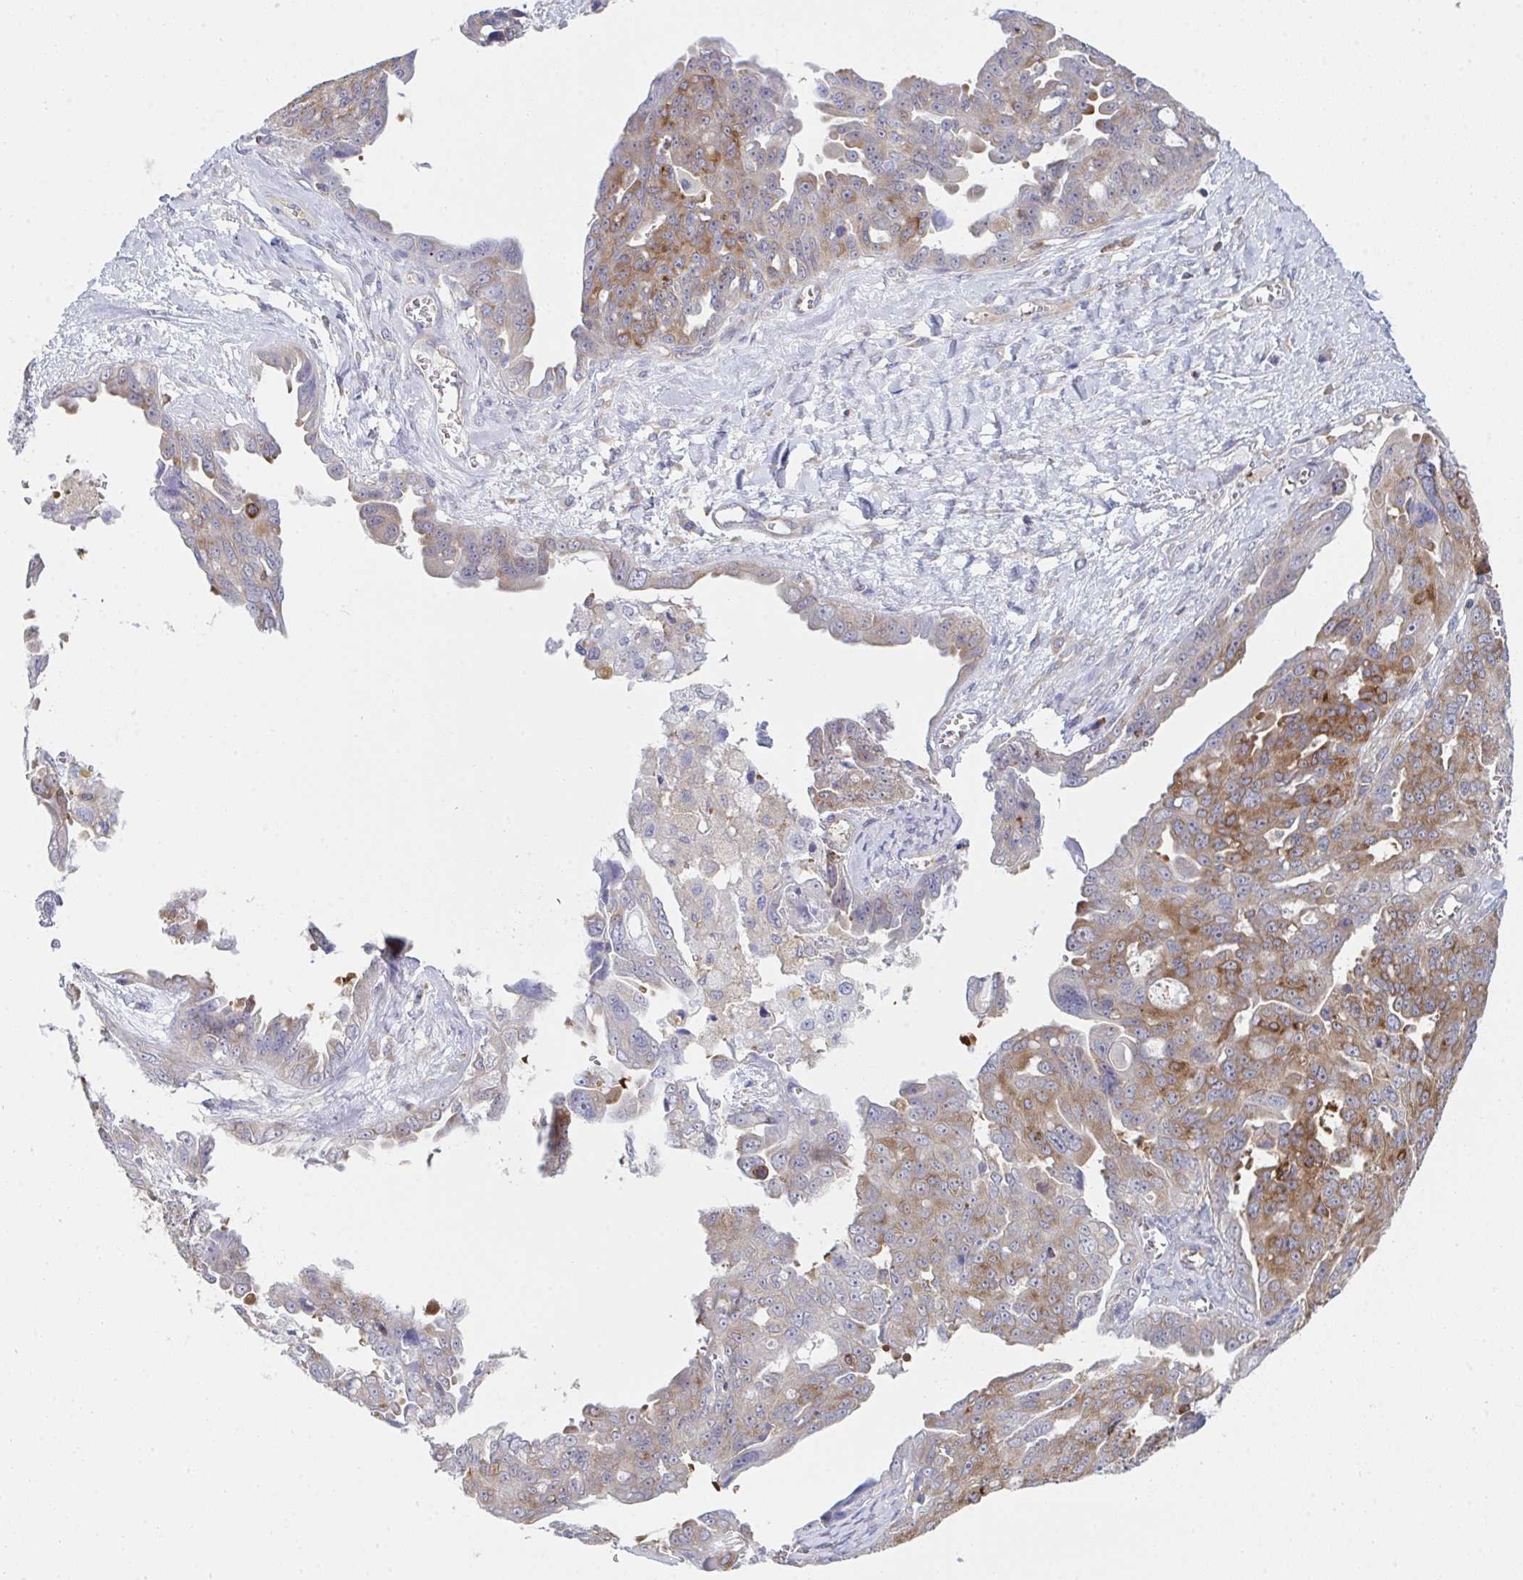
{"staining": {"intensity": "moderate", "quantity": "25%-75%", "location": "cytoplasmic/membranous"}, "tissue": "ovarian cancer", "cell_type": "Tumor cells", "image_type": "cancer", "snomed": [{"axis": "morphology", "description": "Carcinoma, endometroid"}, {"axis": "topography", "description": "Ovary"}], "caption": "Ovarian cancer (endometroid carcinoma) stained with a protein marker shows moderate staining in tumor cells.", "gene": "WNK1", "patient": {"sex": "female", "age": 70}}